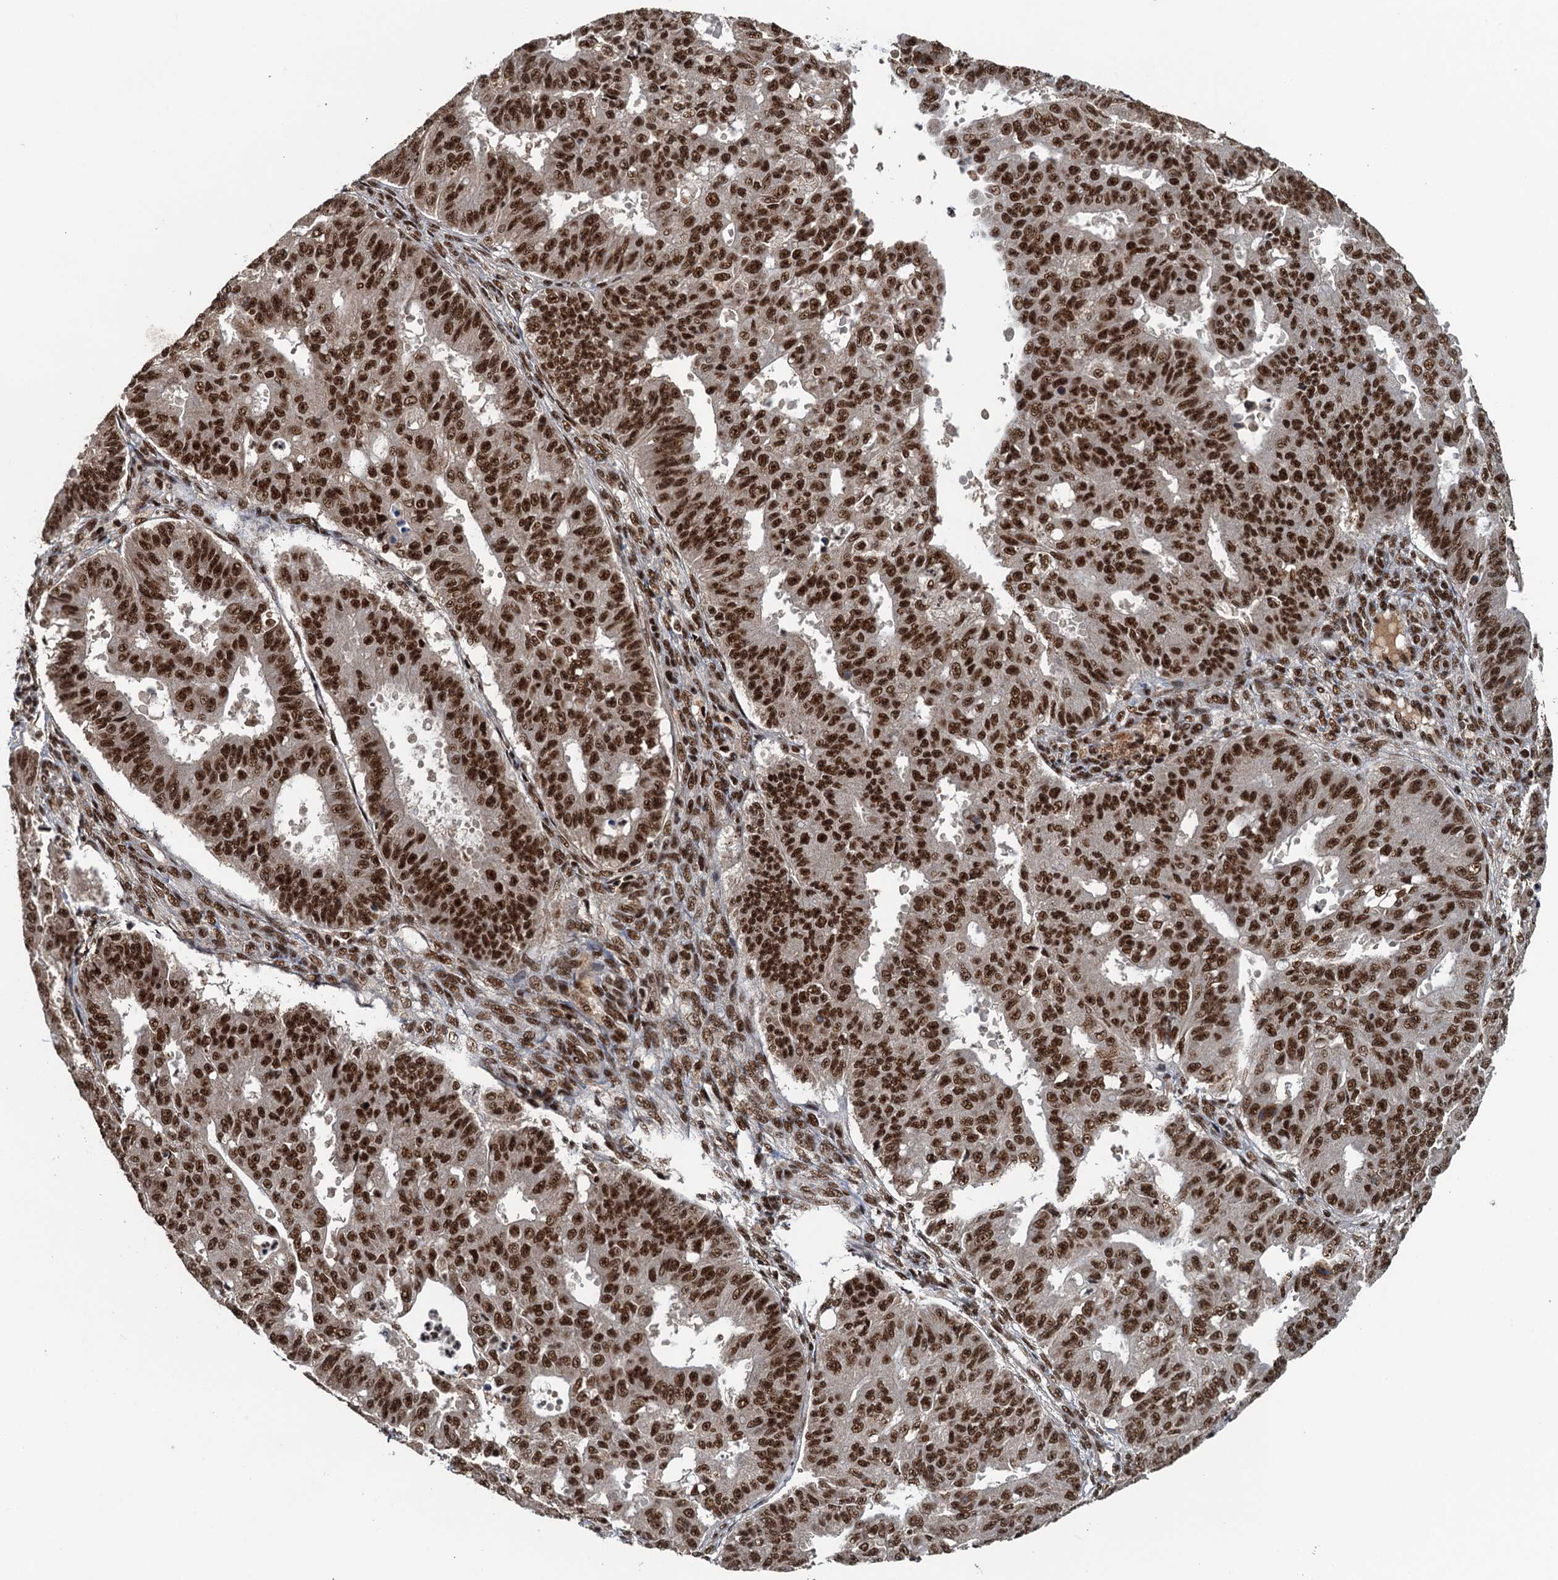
{"staining": {"intensity": "strong", "quantity": ">75%", "location": "nuclear"}, "tissue": "ovarian cancer", "cell_type": "Tumor cells", "image_type": "cancer", "snomed": [{"axis": "morphology", "description": "Carcinoma, endometroid"}, {"axis": "topography", "description": "Appendix"}, {"axis": "topography", "description": "Ovary"}], "caption": "This is a micrograph of IHC staining of endometroid carcinoma (ovarian), which shows strong staining in the nuclear of tumor cells.", "gene": "ZC3H18", "patient": {"sex": "female", "age": 42}}